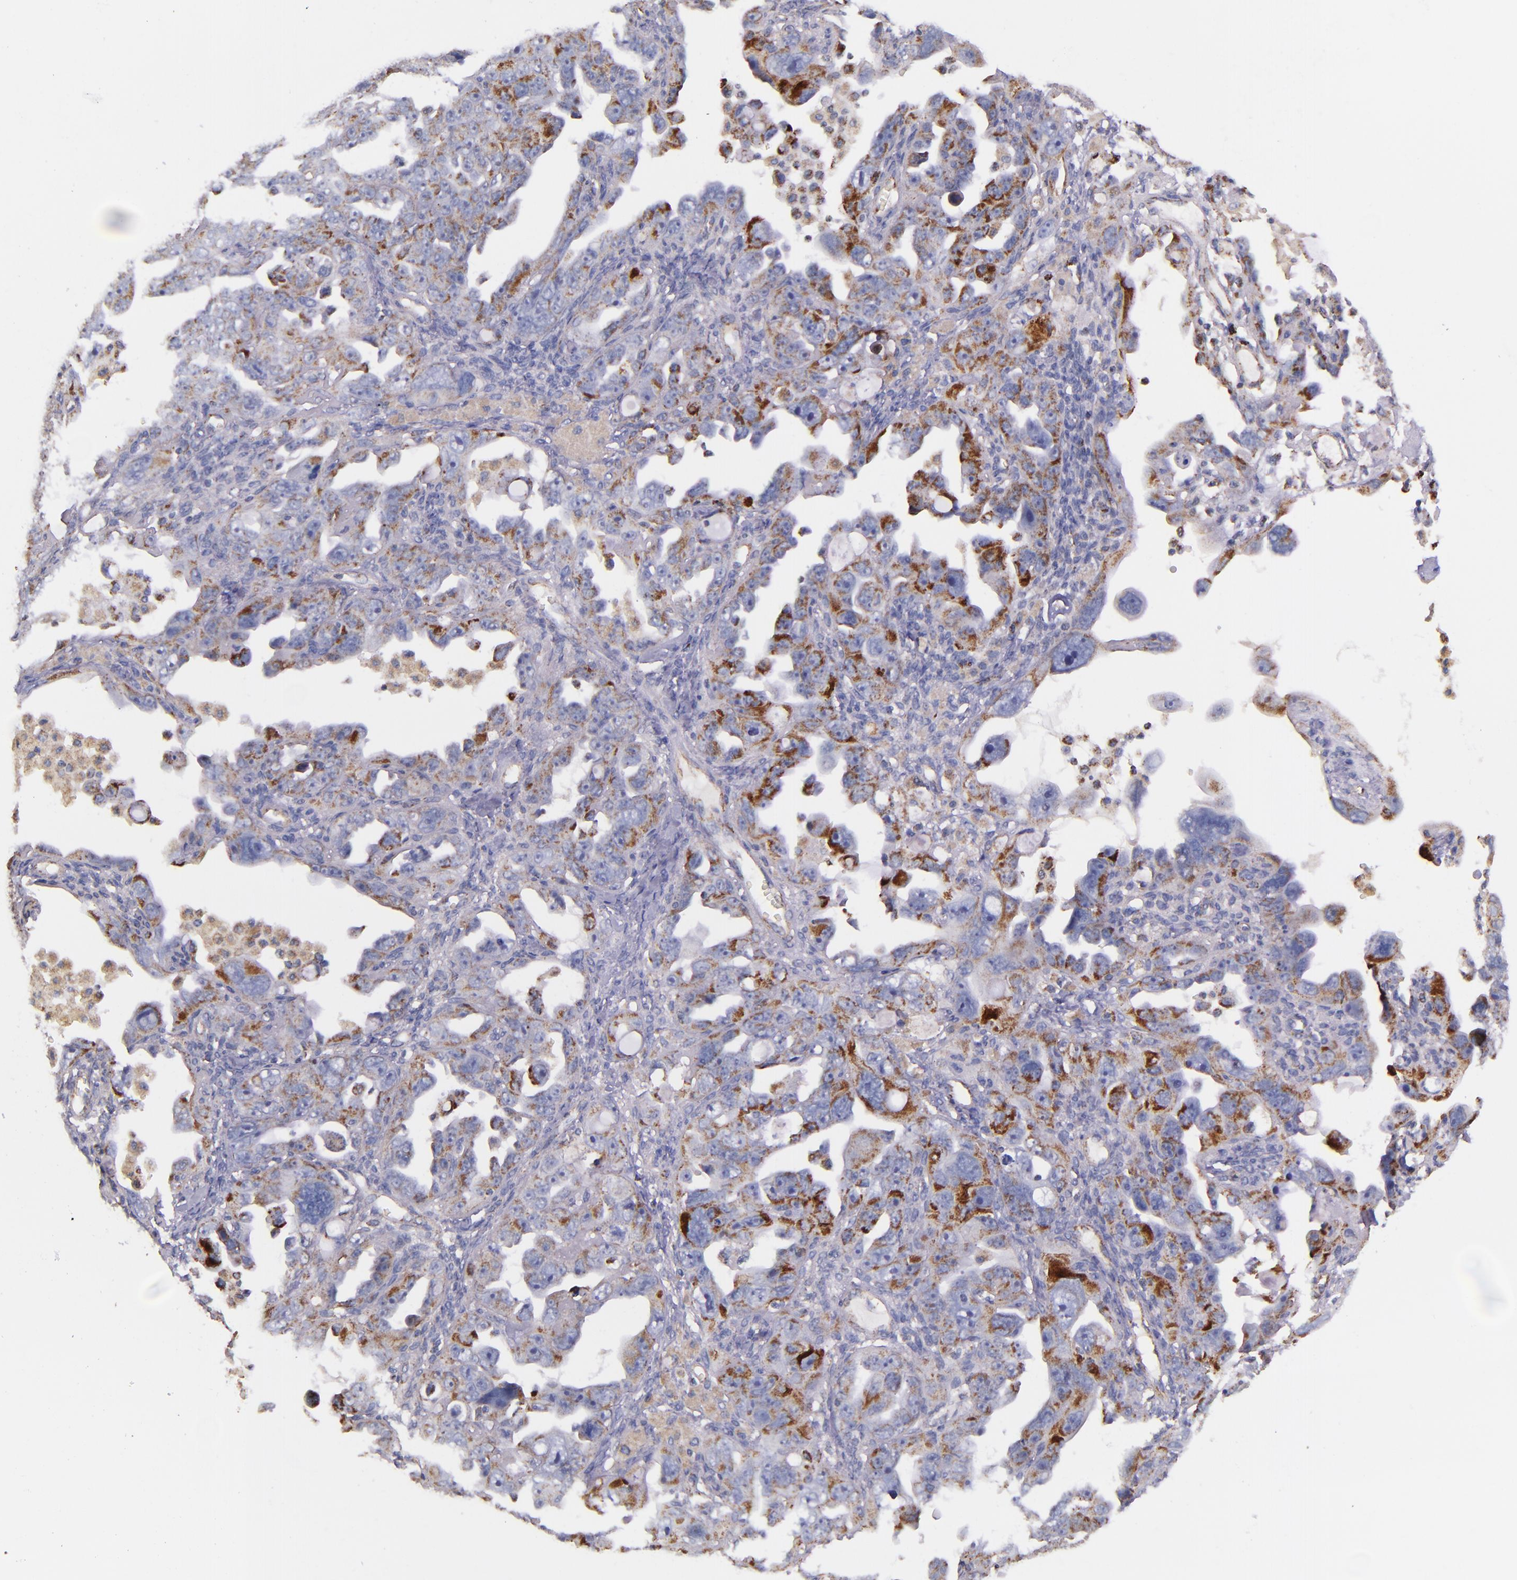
{"staining": {"intensity": "moderate", "quantity": "25%-75%", "location": "cytoplasmic/membranous"}, "tissue": "ovarian cancer", "cell_type": "Tumor cells", "image_type": "cancer", "snomed": [{"axis": "morphology", "description": "Cystadenocarcinoma, serous, NOS"}, {"axis": "topography", "description": "Ovary"}], "caption": "IHC of human serous cystadenocarcinoma (ovarian) shows medium levels of moderate cytoplasmic/membranous positivity in approximately 25%-75% of tumor cells.", "gene": "IDH3G", "patient": {"sex": "female", "age": 66}}